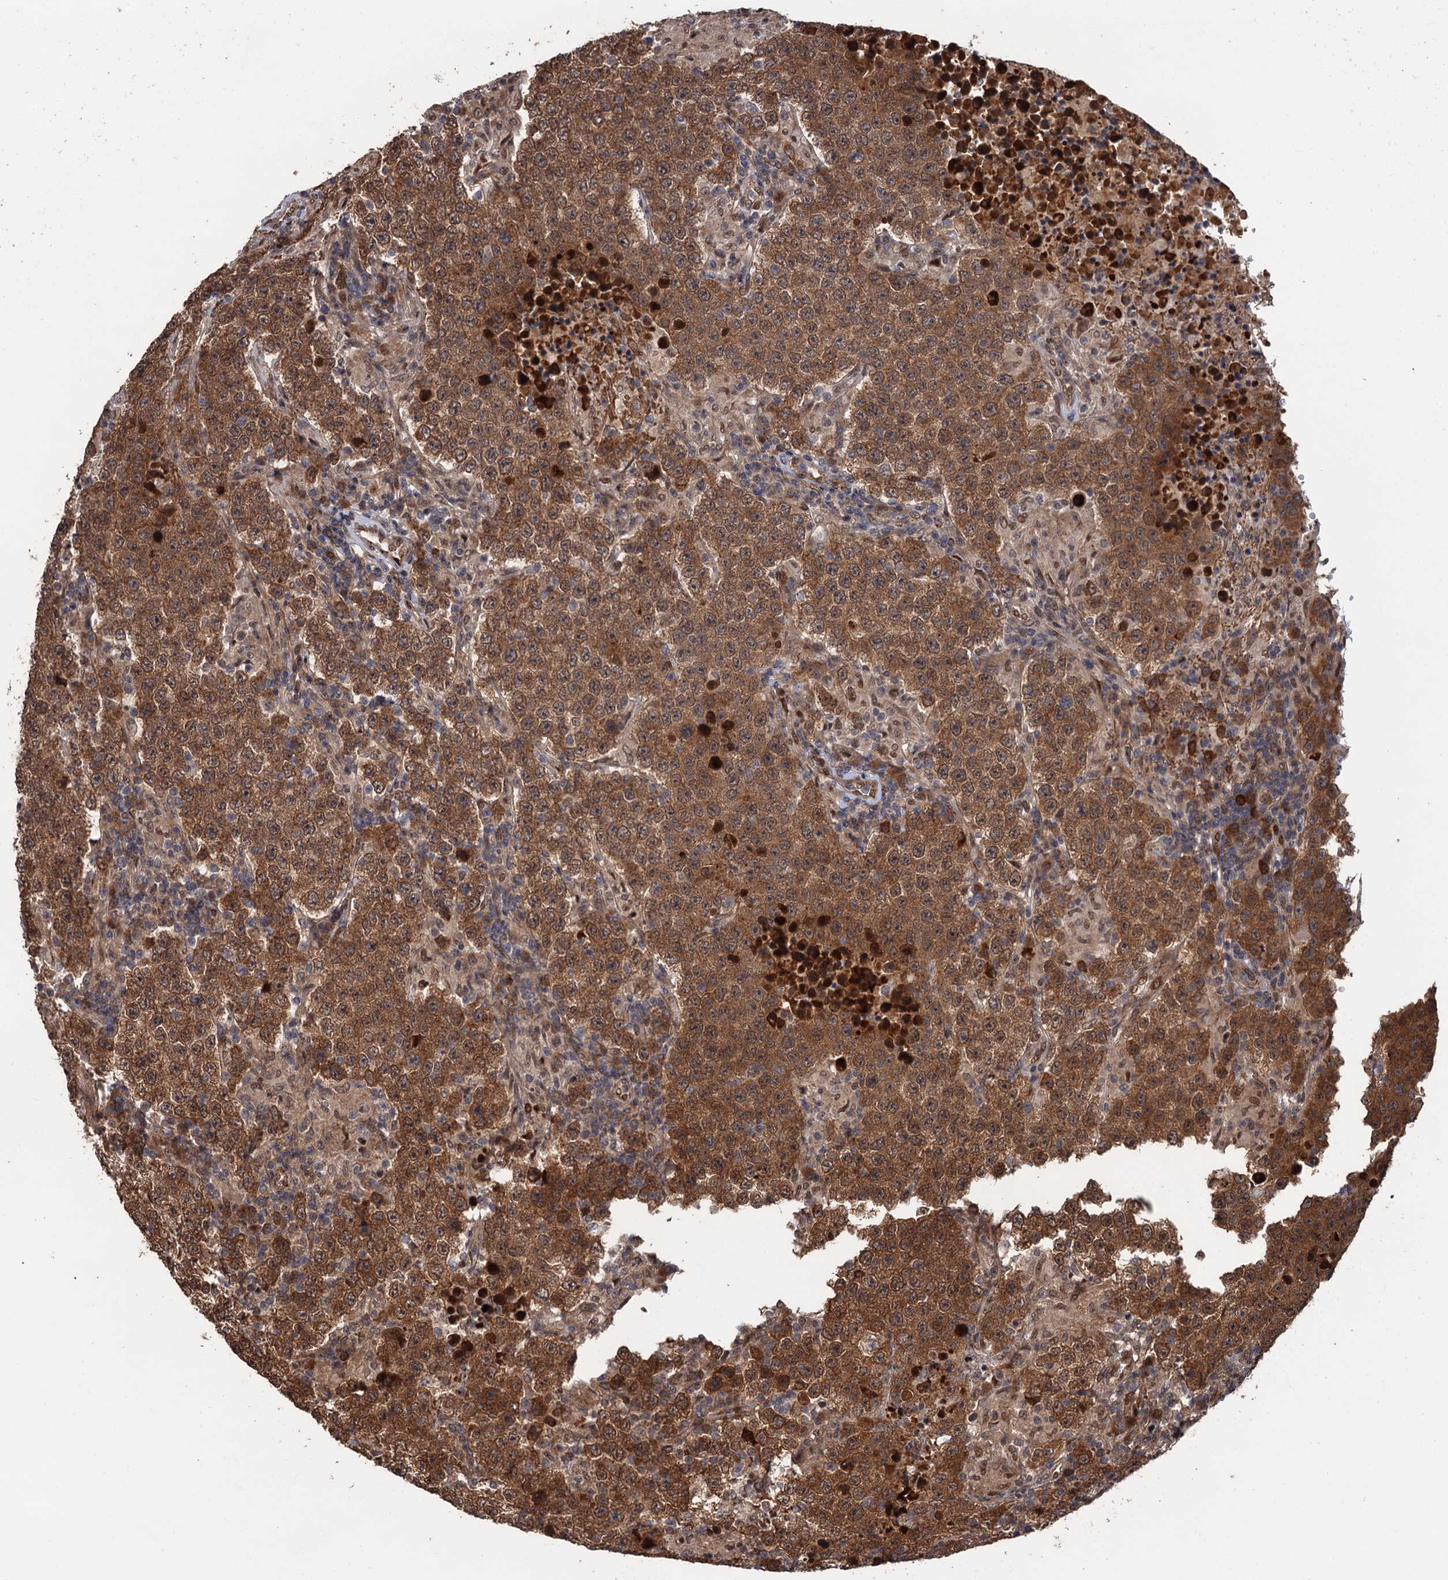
{"staining": {"intensity": "moderate", "quantity": ">75%", "location": "cytoplasmic/membranous"}, "tissue": "testis cancer", "cell_type": "Tumor cells", "image_type": "cancer", "snomed": [{"axis": "morphology", "description": "Normal tissue, NOS"}, {"axis": "morphology", "description": "Urothelial carcinoma, High grade"}, {"axis": "morphology", "description": "Seminoma, NOS"}, {"axis": "morphology", "description": "Carcinoma, Embryonal, NOS"}, {"axis": "topography", "description": "Urinary bladder"}, {"axis": "topography", "description": "Testis"}], "caption": "Brown immunohistochemical staining in human testis embryonal carcinoma reveals moderate cytoplasmic/membranous expression in approximately >75% of tumor cells. (DAB (3,3'-diaminobenzidine) IHC, brown staining for protein, blue staining for nuclei).", "gene": "CDC23", "patient": {"sex": "male", "age": 41}}